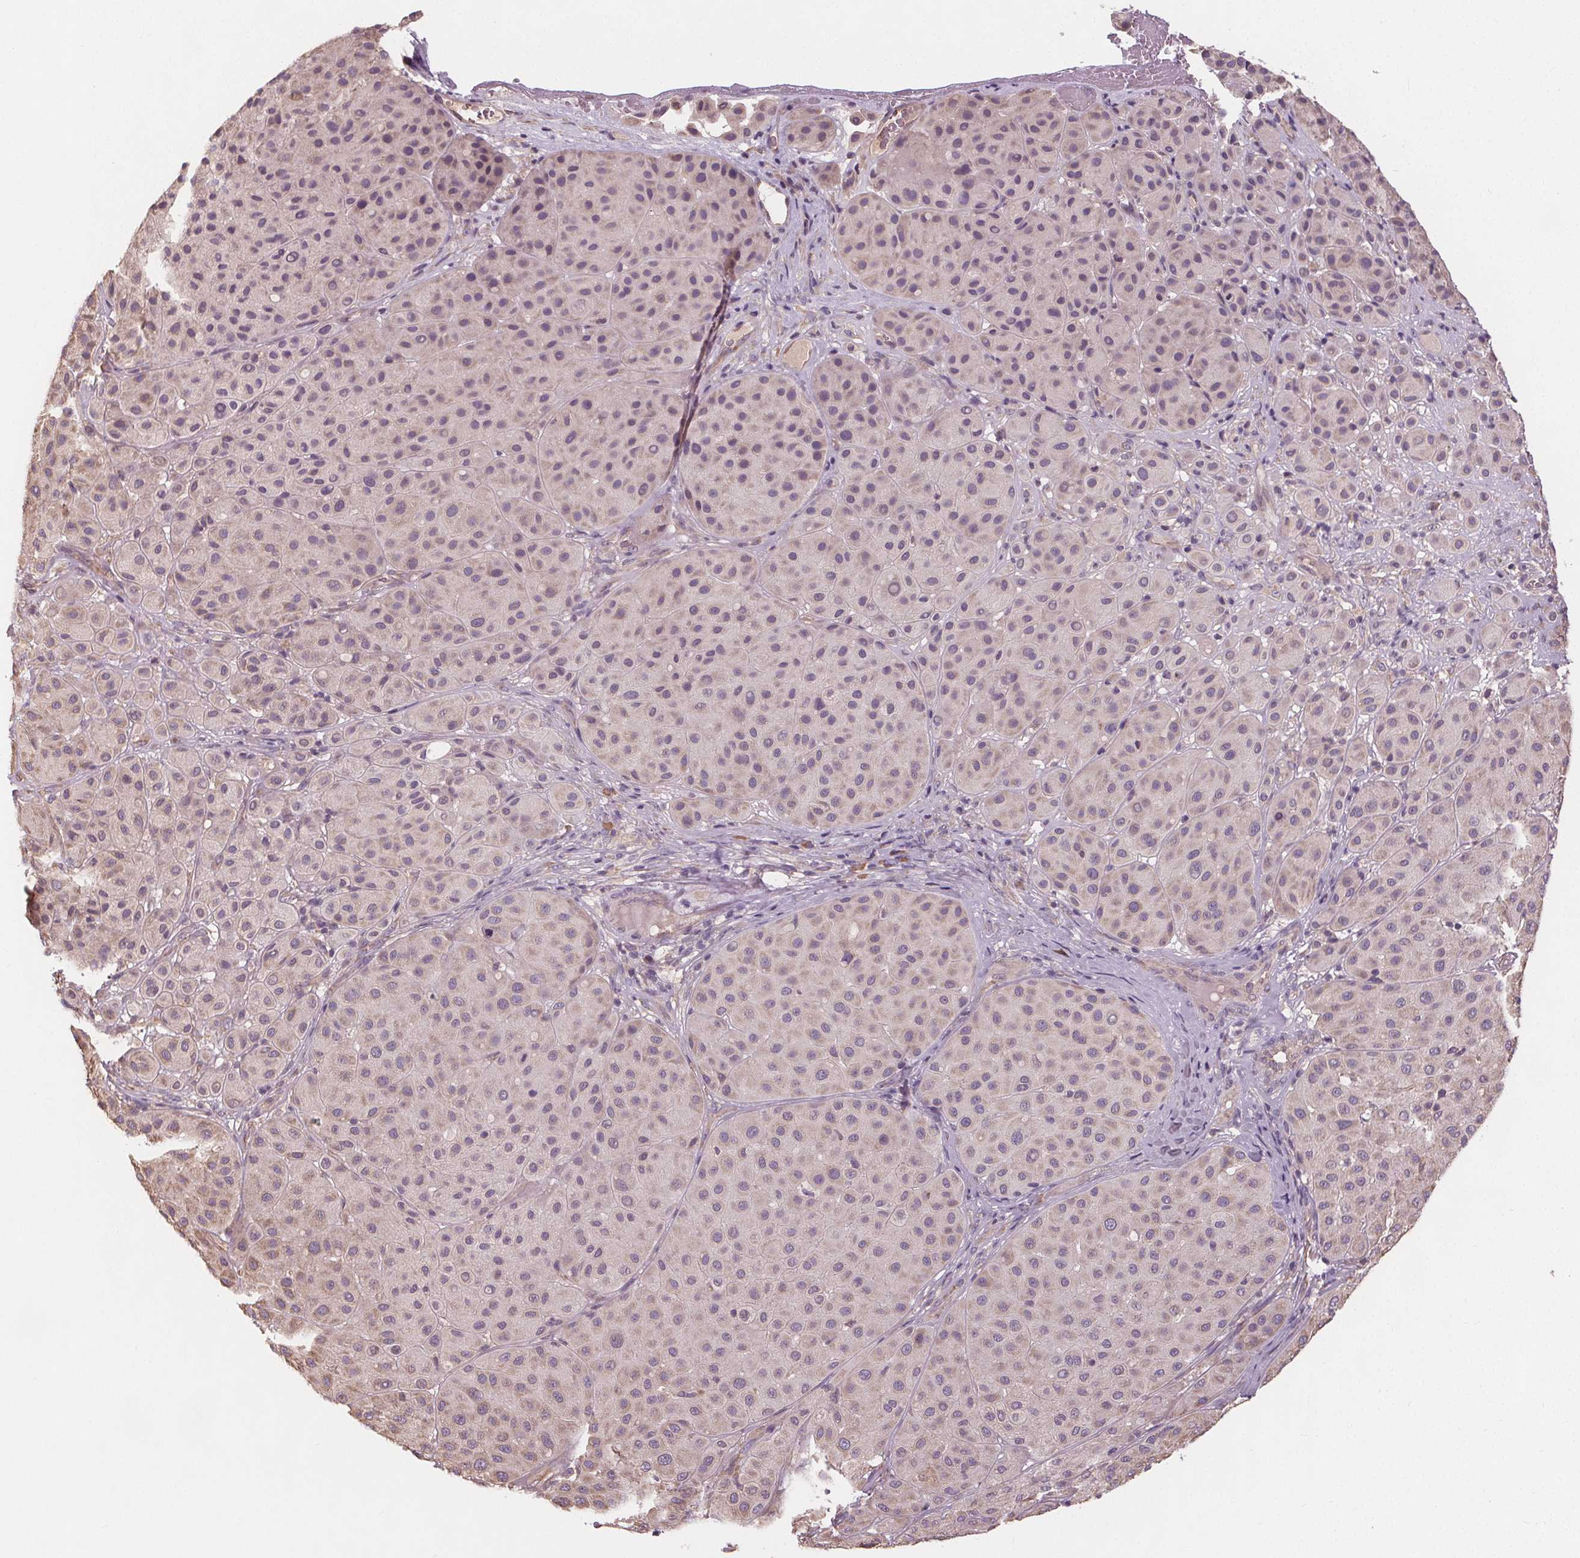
{"staining": {"intensity": "negative", "quantity": "none", "location": "none"}, "tissue": "melanoma", "cell_type": "Tumor cells", "image_type": "cancer", "snomed": [{"axis": "morphology", "description": "Malignant melanoma, Metastatic site"}, {"axis": "topography", "description": "Smooth muscle"}], "caption": "Malignant melanoma (metastatic site) stained for a protein using immunohistochemistry (IHC) shows no positivity tumor cells.", "gene": "TMEM80", "patient": {"sex": "male", "age": 41}}